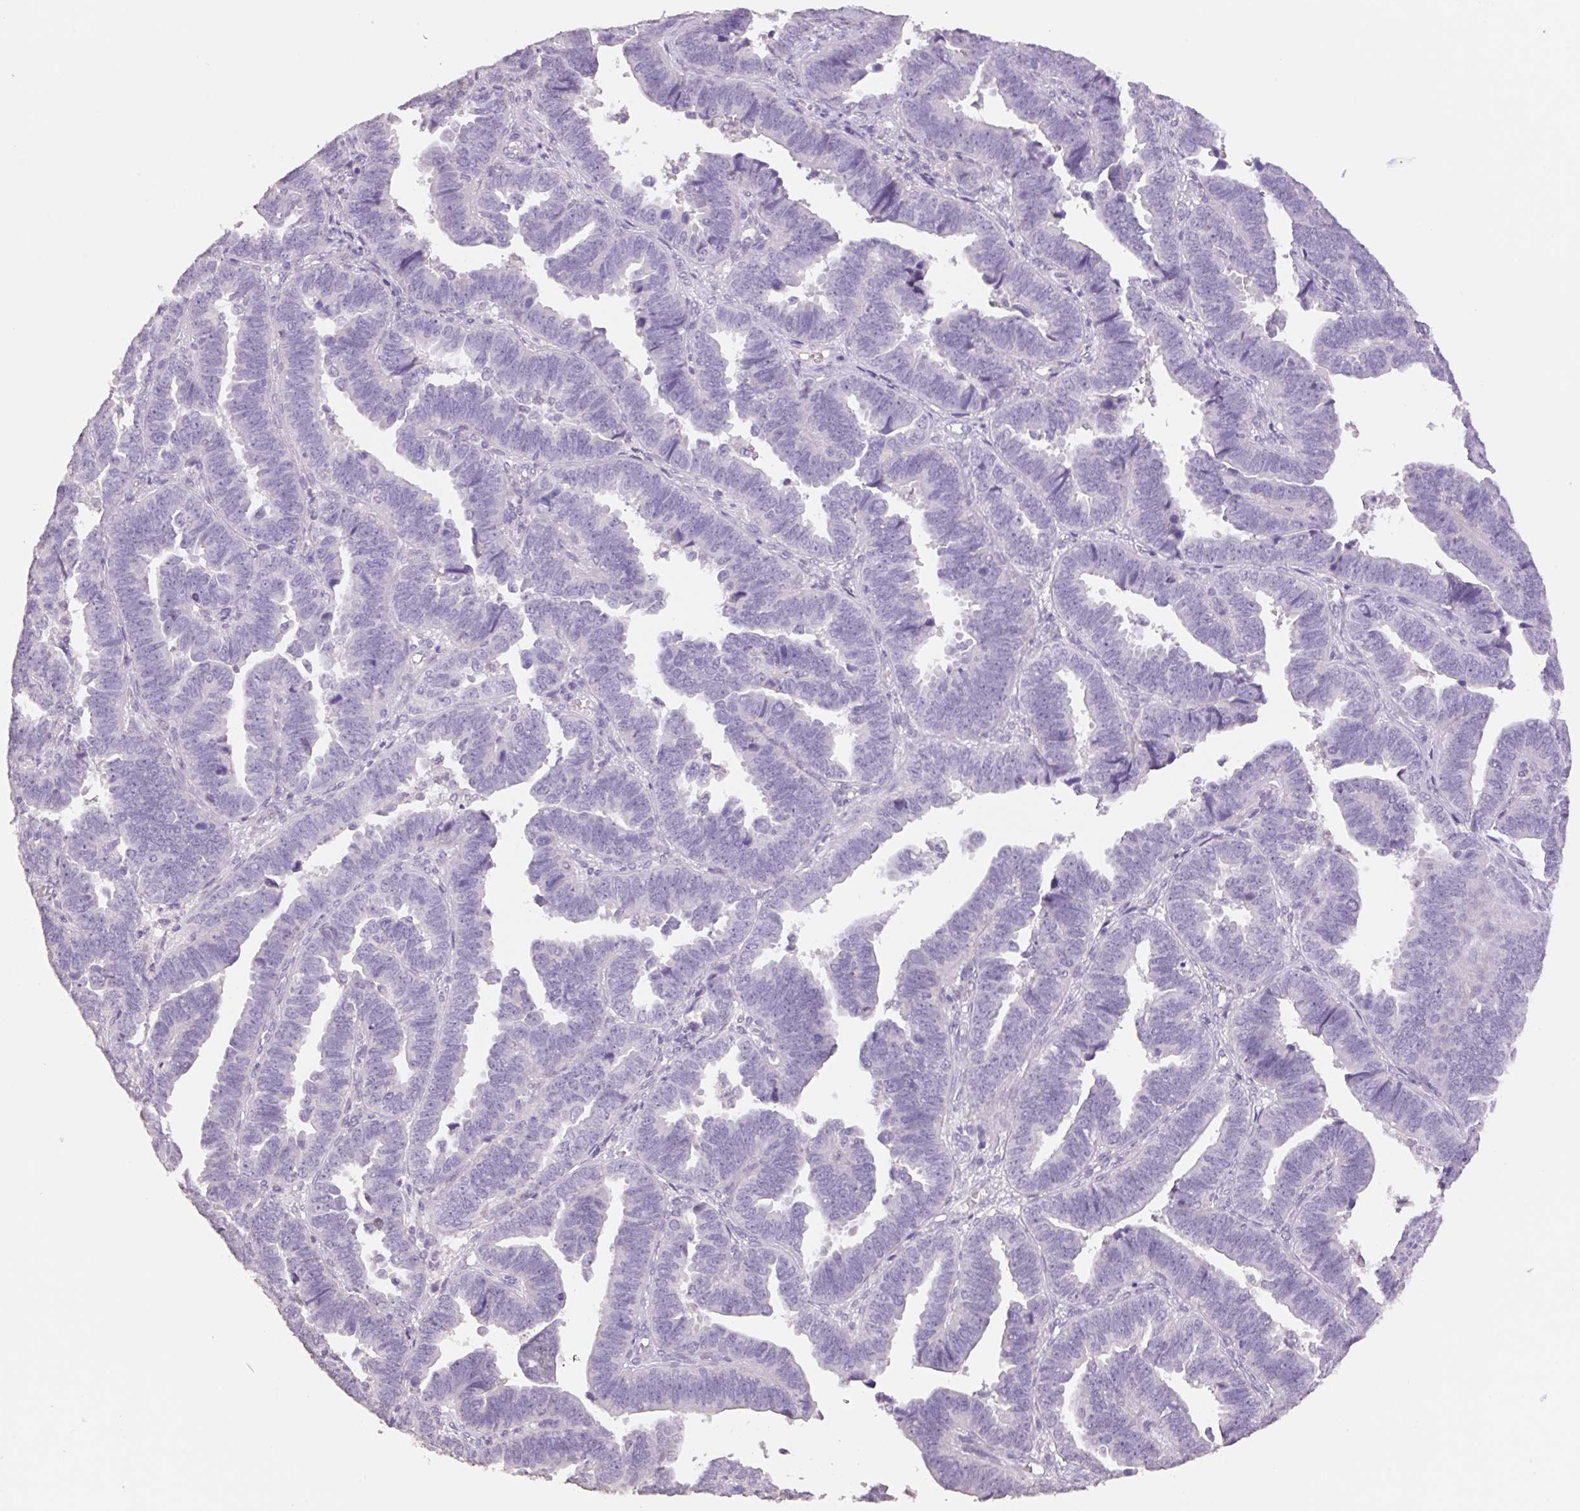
{"staining": {"intensity": "negative", "quantity": "none", "location": "none"}, "tissue": "endometrial cancer", "cell_type": "Tumor cells", "image_type": "cancer", "snomed": [{"axis": "morphology", "description": "Adenocarcinoma, NOS"}, {"axis": "topography", "description": "Endometrium"}], "caption": "An immunohistochemistry (IHC) histopathology image of adenocarcinoma (endometrial) is shown. There is no staining in tumor cells of adenocarcinoma (endometrial).", "gene": "HCRTR2", "patient": {"sex": "female", "age": 75}}